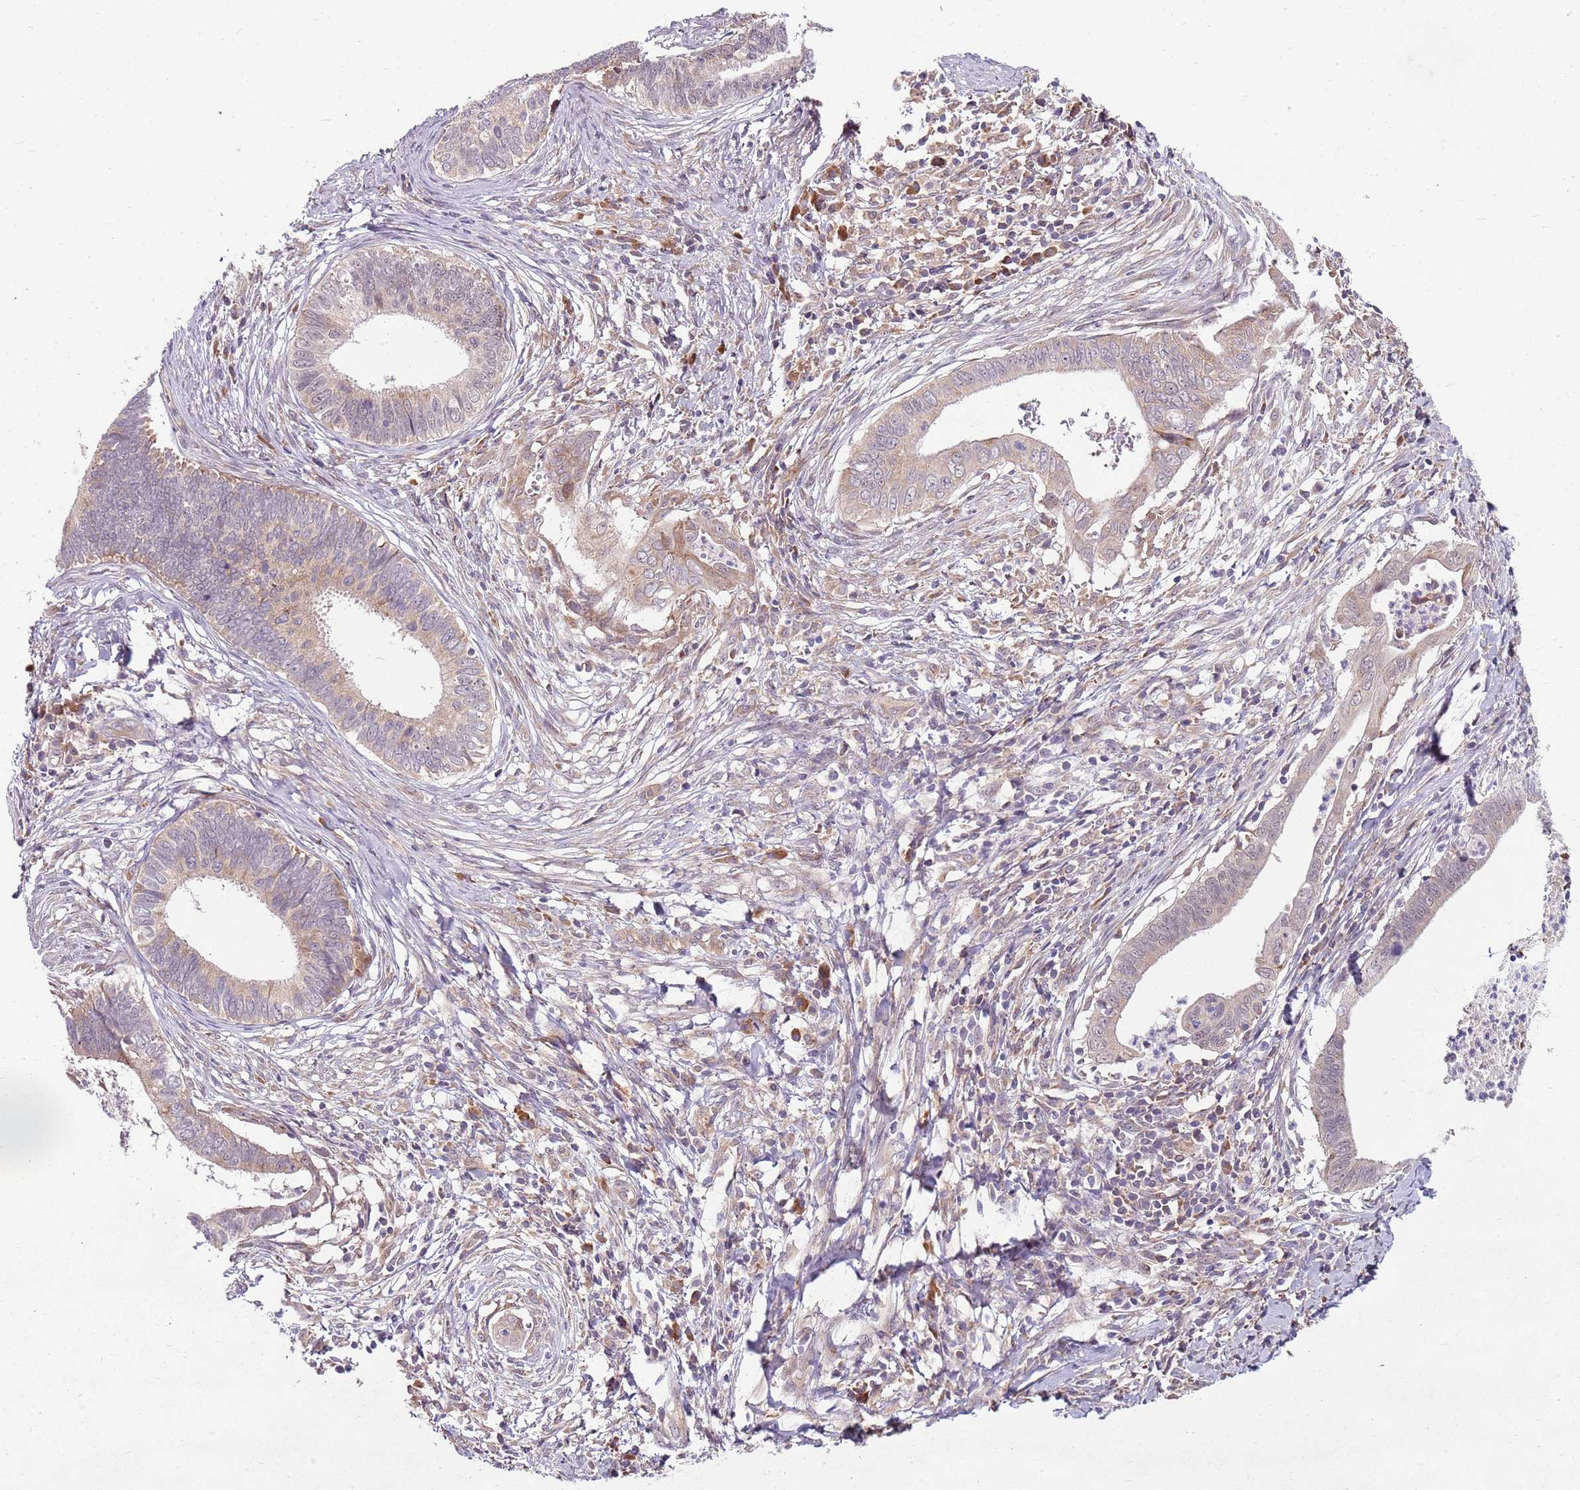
{"staining": {"intensity": "weak", "quantity": "<25%", "location": "cytoplasmic/membranous"}, "tissue": "cervical cancer", "cell_type": "Tumor cells", "image_type": "cancer", "snomed": [{"axis": "morphology", "description": "Adenocarcinoma, NOS"}, {"axis": "topography", "description": "Cervix"}], "caption": "Tumor cells are negative for brown protein staining in cervical adenocarcinoma.", "gene": "FBXL22", "patient": {"sex": "female", "age": 42}}